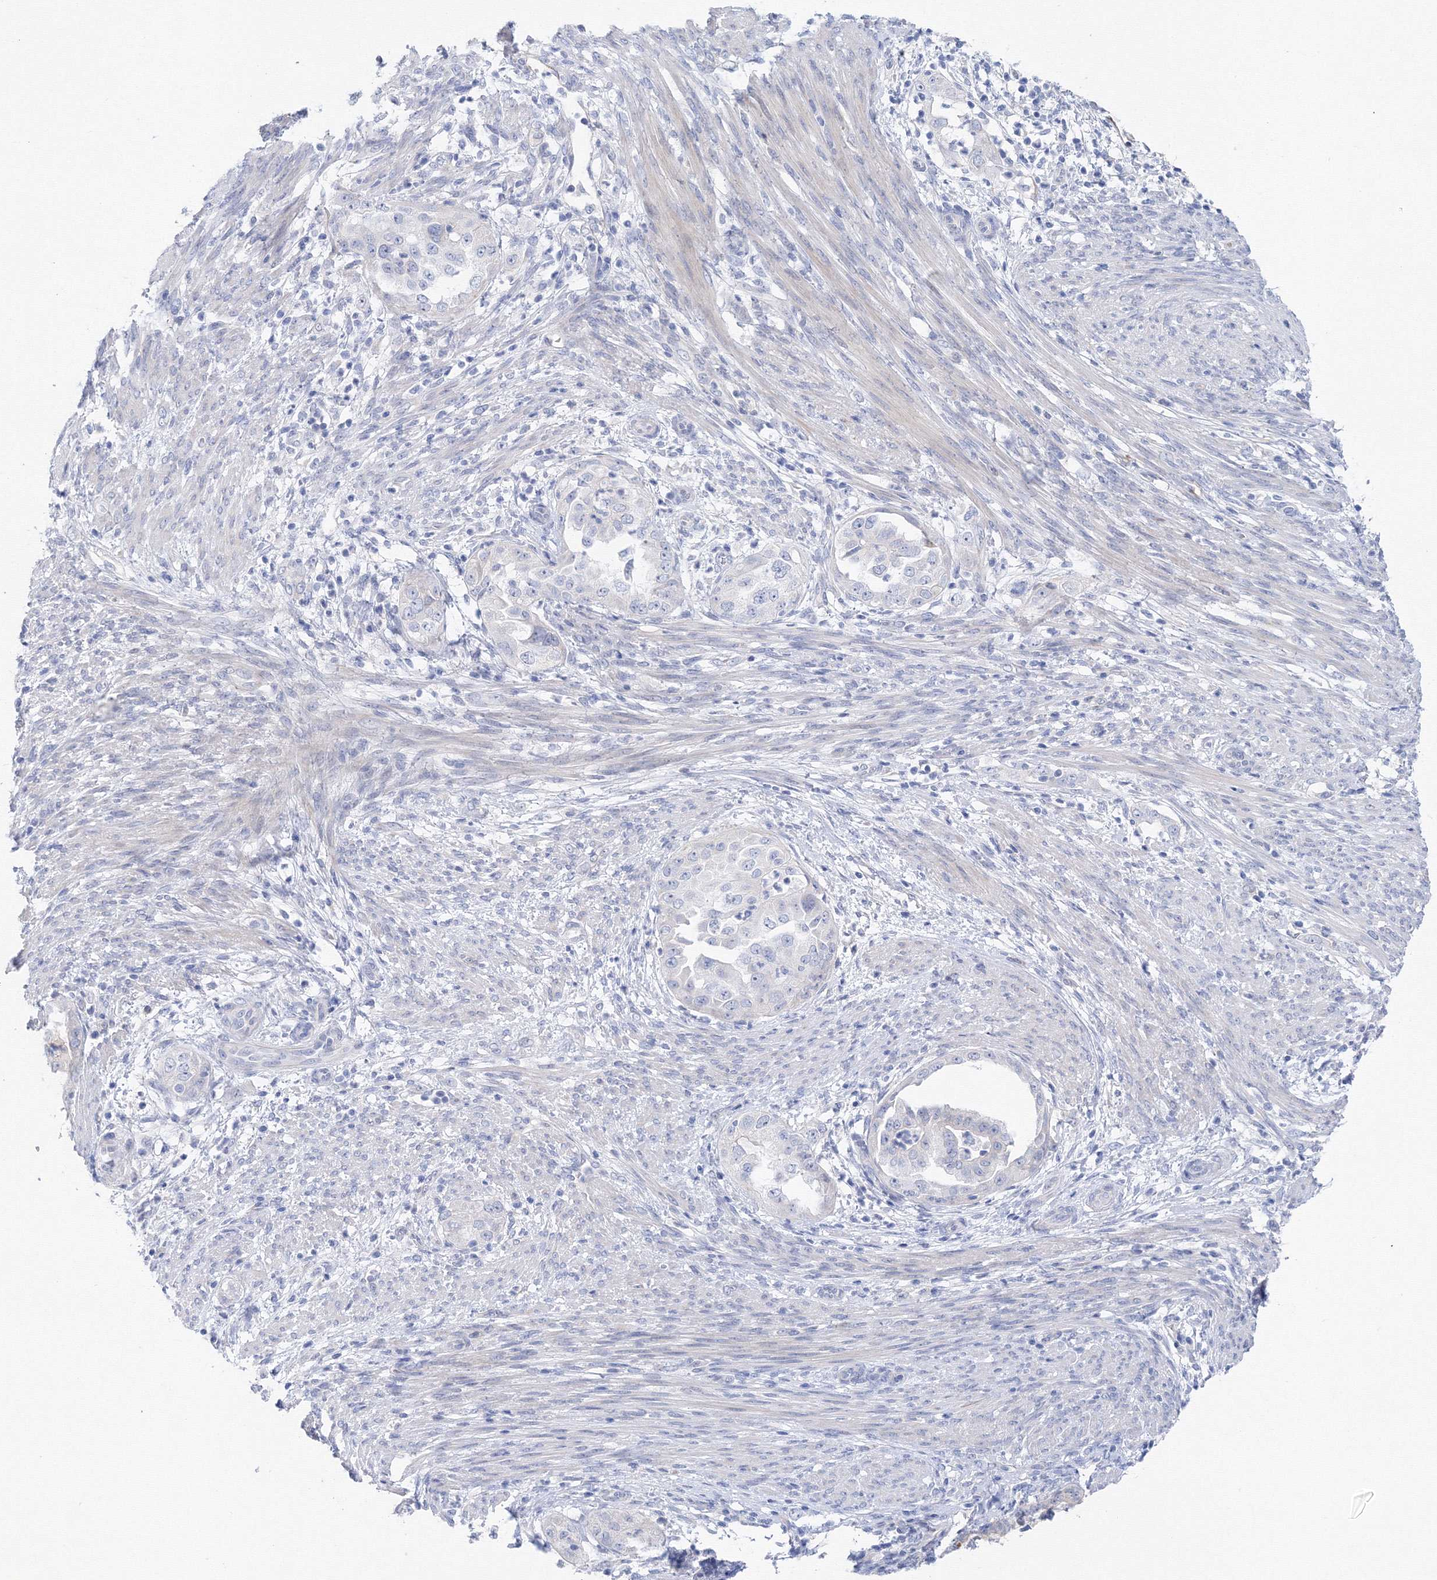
{"staining": {"intensity": "negative", "quantity": "none", "location": "none"}, "tissue": "endometrial cancer", "cell_type": "Tumor cells", "image_type": "cancer", "snomed": [{"axis": "morphology", "description": "Adenocarcinoma, NOS"}, {"axis": "topography", "description": "Endometrium"}], "caption": "High magnification brightfield microscopy of endometrial cancer (adenocarcinoma) stained with DAB (brown) and counterstained with hematoxylin (blue): tumor cells show no significant staining.", "gene": "TAMM41", "patient": {"sex": "female", "age": 85}}